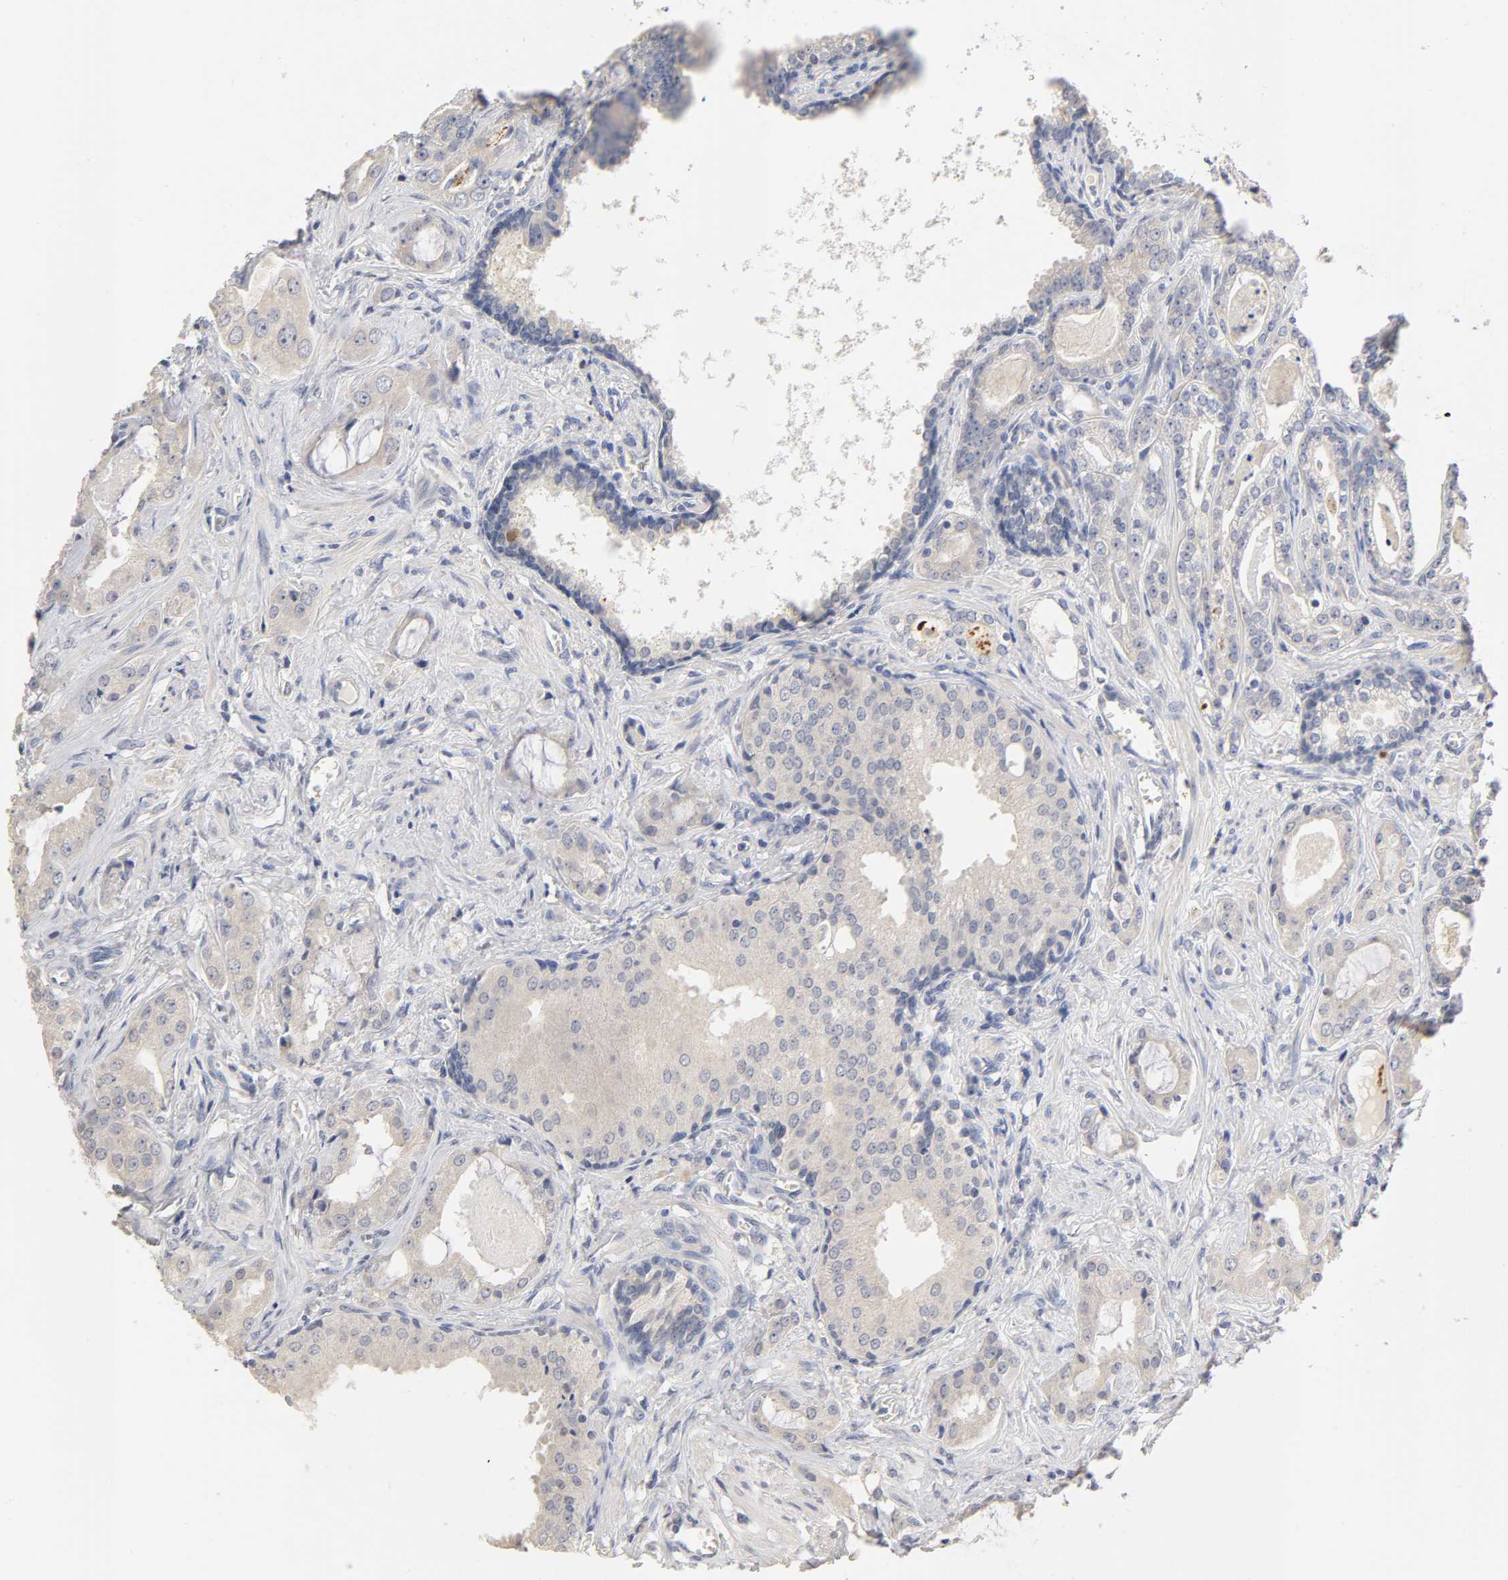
{"staining": {"intensity": "negative", "quantity": "none", "location": "none"}, "tissue": "prostate cancer", "cell_type": "Tumor cells", "image_type": "cancer", "snomed": [{"axis": "morphology", "description": "Adenocarcinoma, Low grade"}, {"axis": "topography", "description": "Prostate"}], "caption": "DAB immunohistochemical staining of low-grade adenocarcinoma (prostate) displays no significant positivity in tumor cells. (Brightfield microscopy of DAB (3,3'-diaminobenzidine) immunohistochemistry at high magnification).", "gene": "OVOL1", "patient": {"sex": "male", "age": 59}}